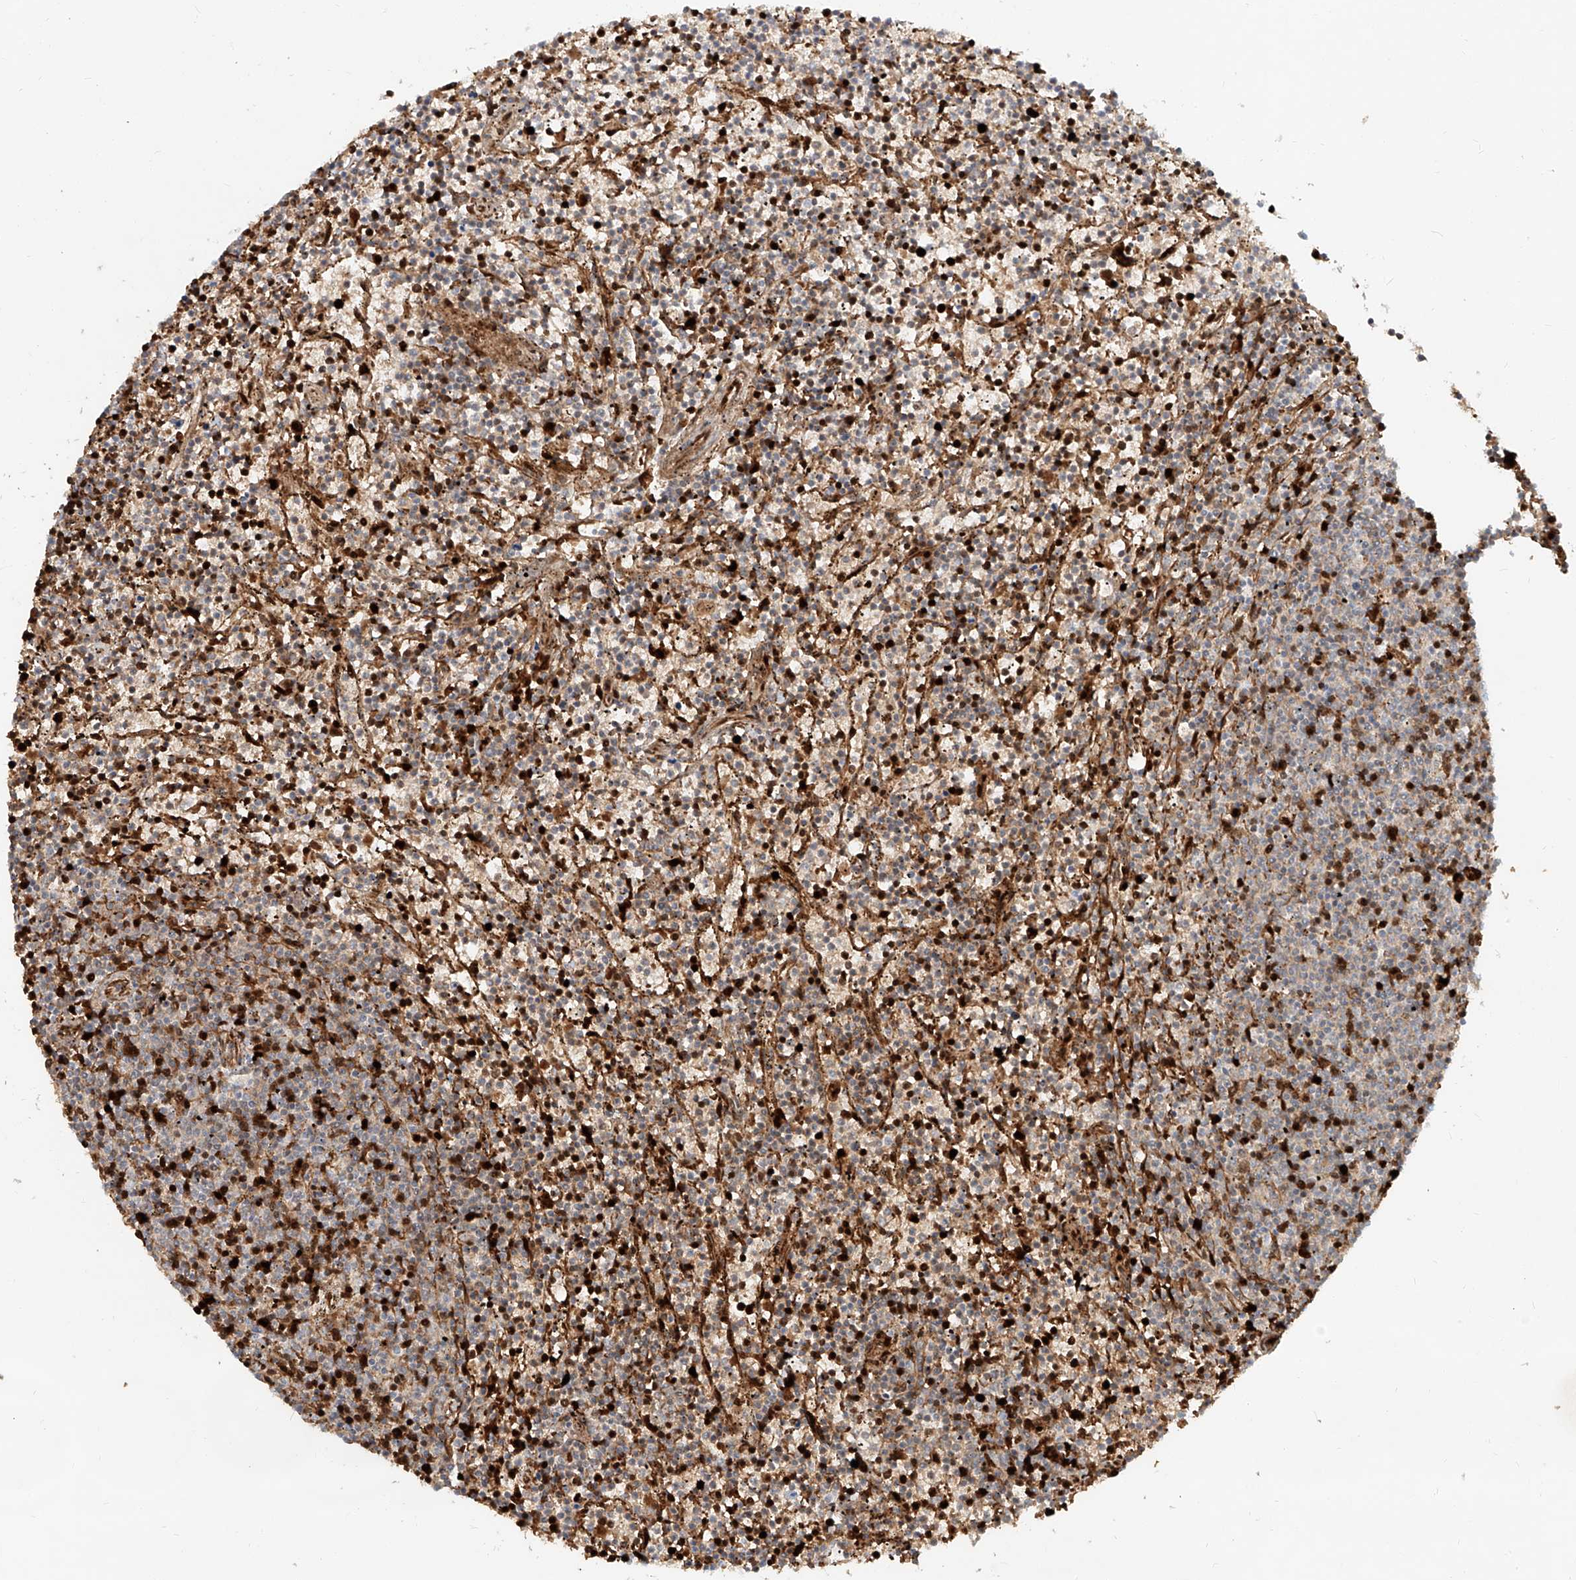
{"staining": {"intensity": "negative", "quantity": "none", "location": "none"}, "tissue": "lymphoma", "cell_type": "Tumor cells", "image_type": "cancer", "snomed": [{"axis": "morphology", "description": "Malignant lymphoma, non-Hodgkin's type, Low grade"}, {"axis": "topography", "description": "Spleen"}], "caption": "The micrograph exhibits no staining of tumor cells in lymphoma.", "gene": "FGD2", "patient": {"sex": "female", "age": 50}}